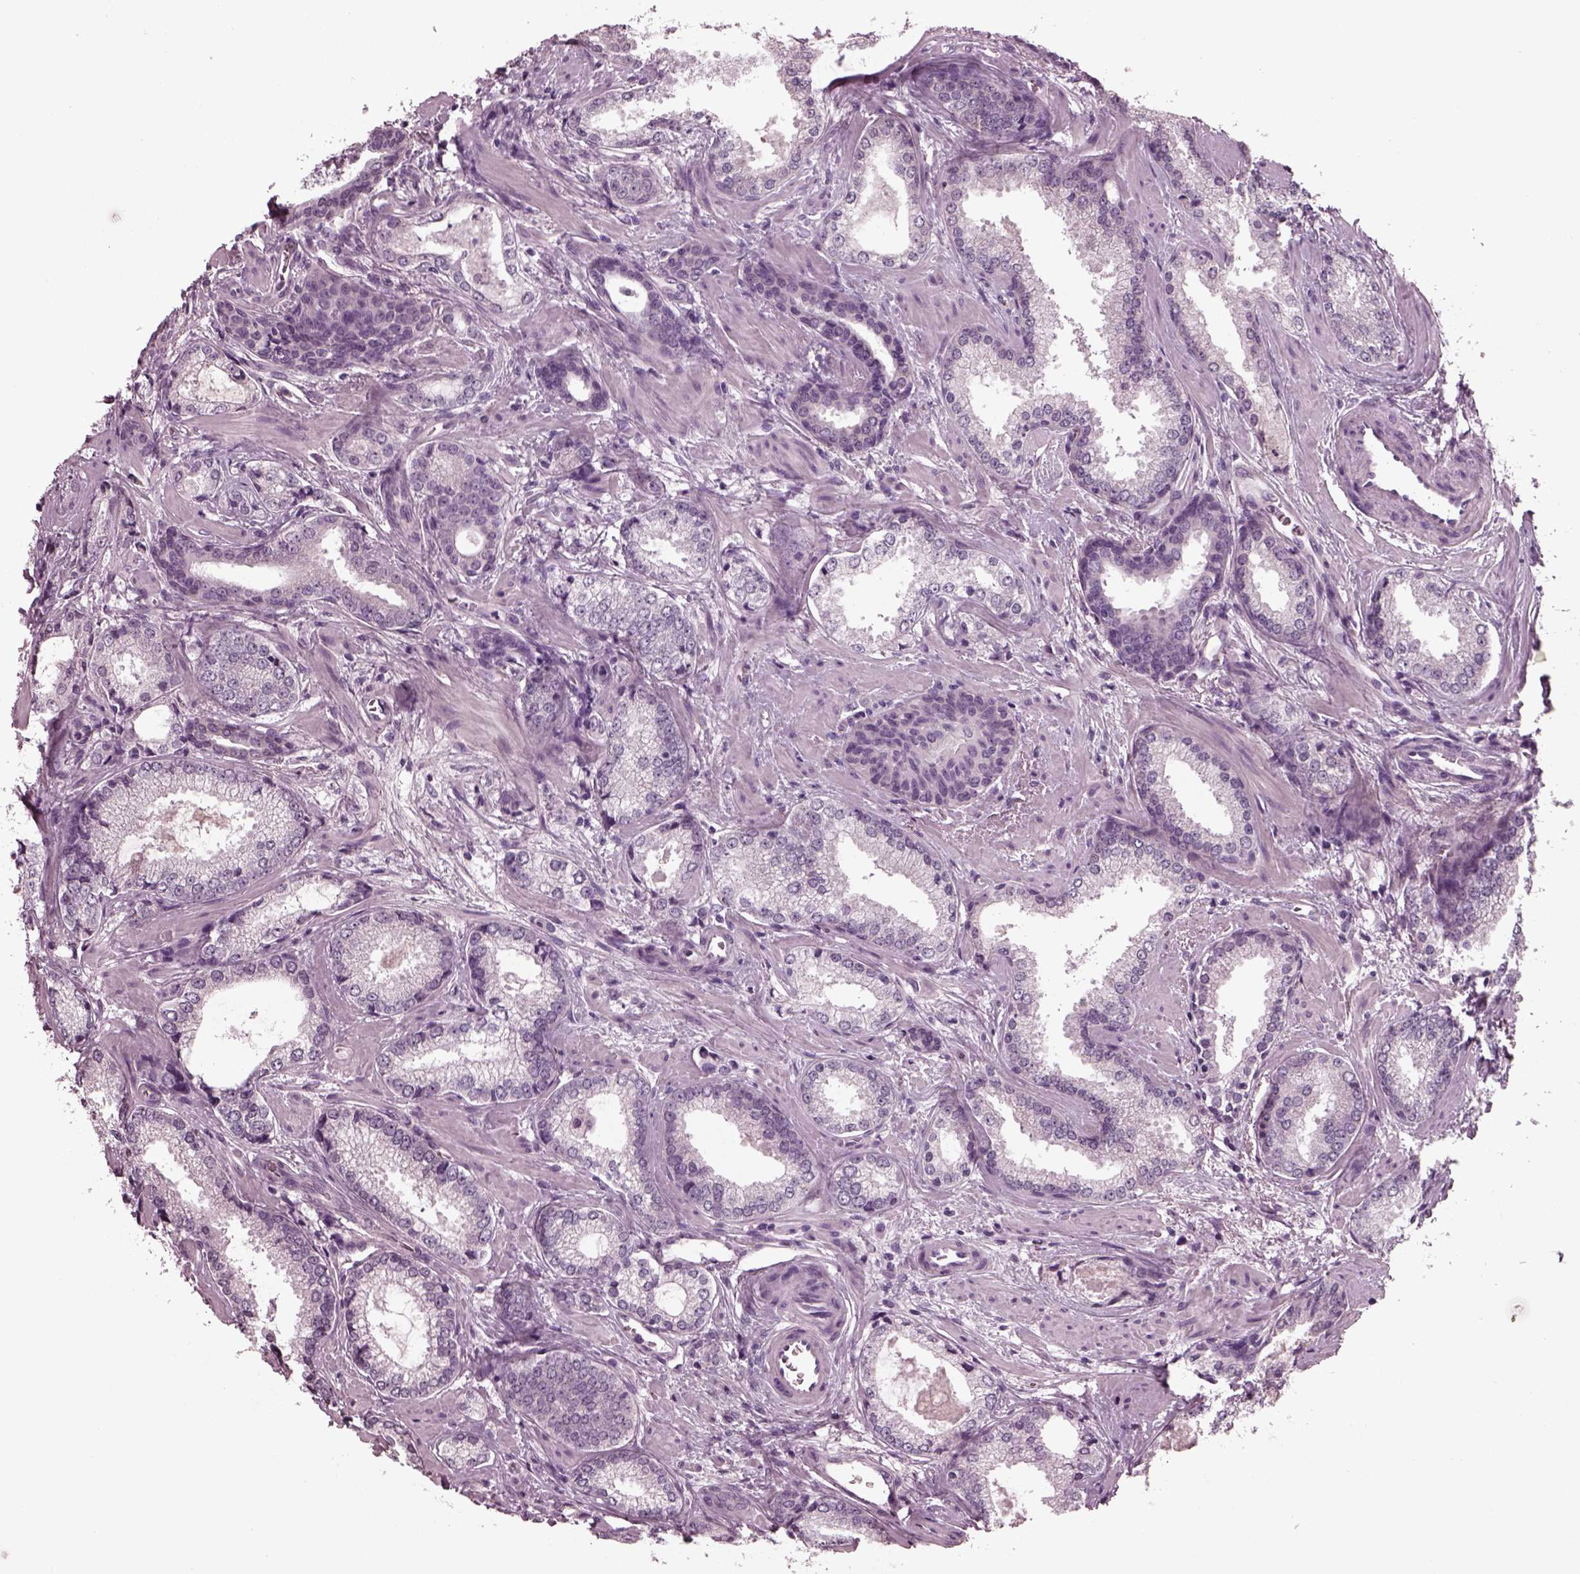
{"staining": {"intensity": "negative", "quantity": "none", "location": "none"}, "tissue": "prostate cancer", "cell_type": "Tumor cells", "image_type": "cancer", "snomed": [{"axis": "morphology", "description": "Adenocarcinoma, Low grade"}, {"axis": "topography", "description": "Prostate"}], "caption": "DAB immunohistochemical staining of human prostate low-grade adenocarcinoma shows no significant expression in tumor cells. (DAB immunohistochemistry (IHC) visualized using brightfield microscopy, high magnification).", "gene": "CLCN4", "patient": {"sex": "male", "age": 56}}